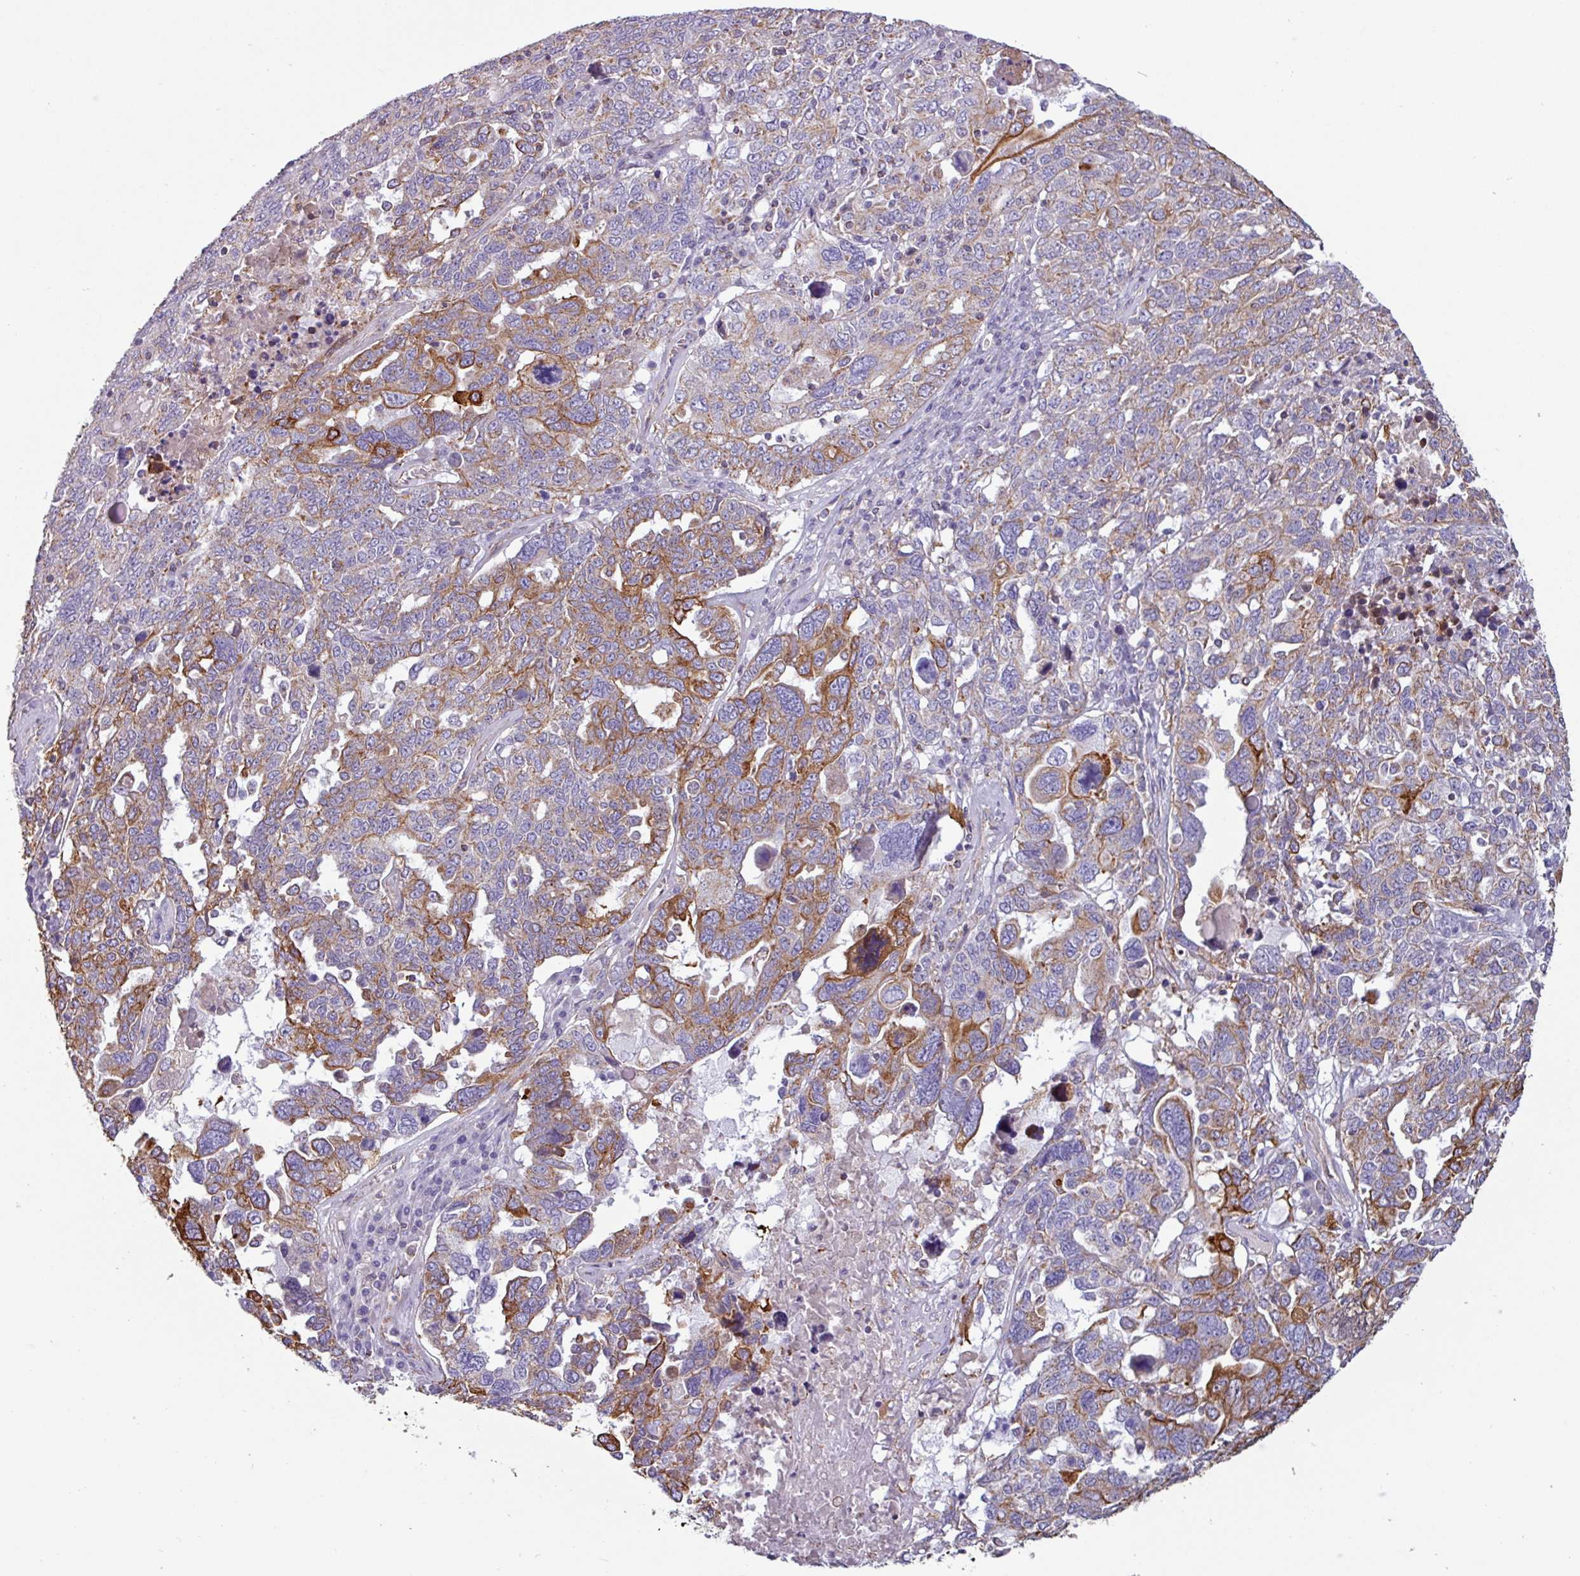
{"staining": {"intensity": "moderate", "quantity": ">75%", "location": "cytoplasmic/membranous"}, "tissue": "ovarian cancer", "cell_type": "Tumor cells", "image_type": "cancer", "snomed": [{"axis": "morphology", "description": "Carcinoma, endometroid"}, {"axis": "topography", "description": "Ovary"}], "caption": "Human endometroid carcinoma (ovarian) stained with a brown dye reveals moderate cytoplasmic/membranous positive positivity in about >75% of tumor cells.", "gene": "CAMK1", "patient": {"sex": "female", "age": 62}}